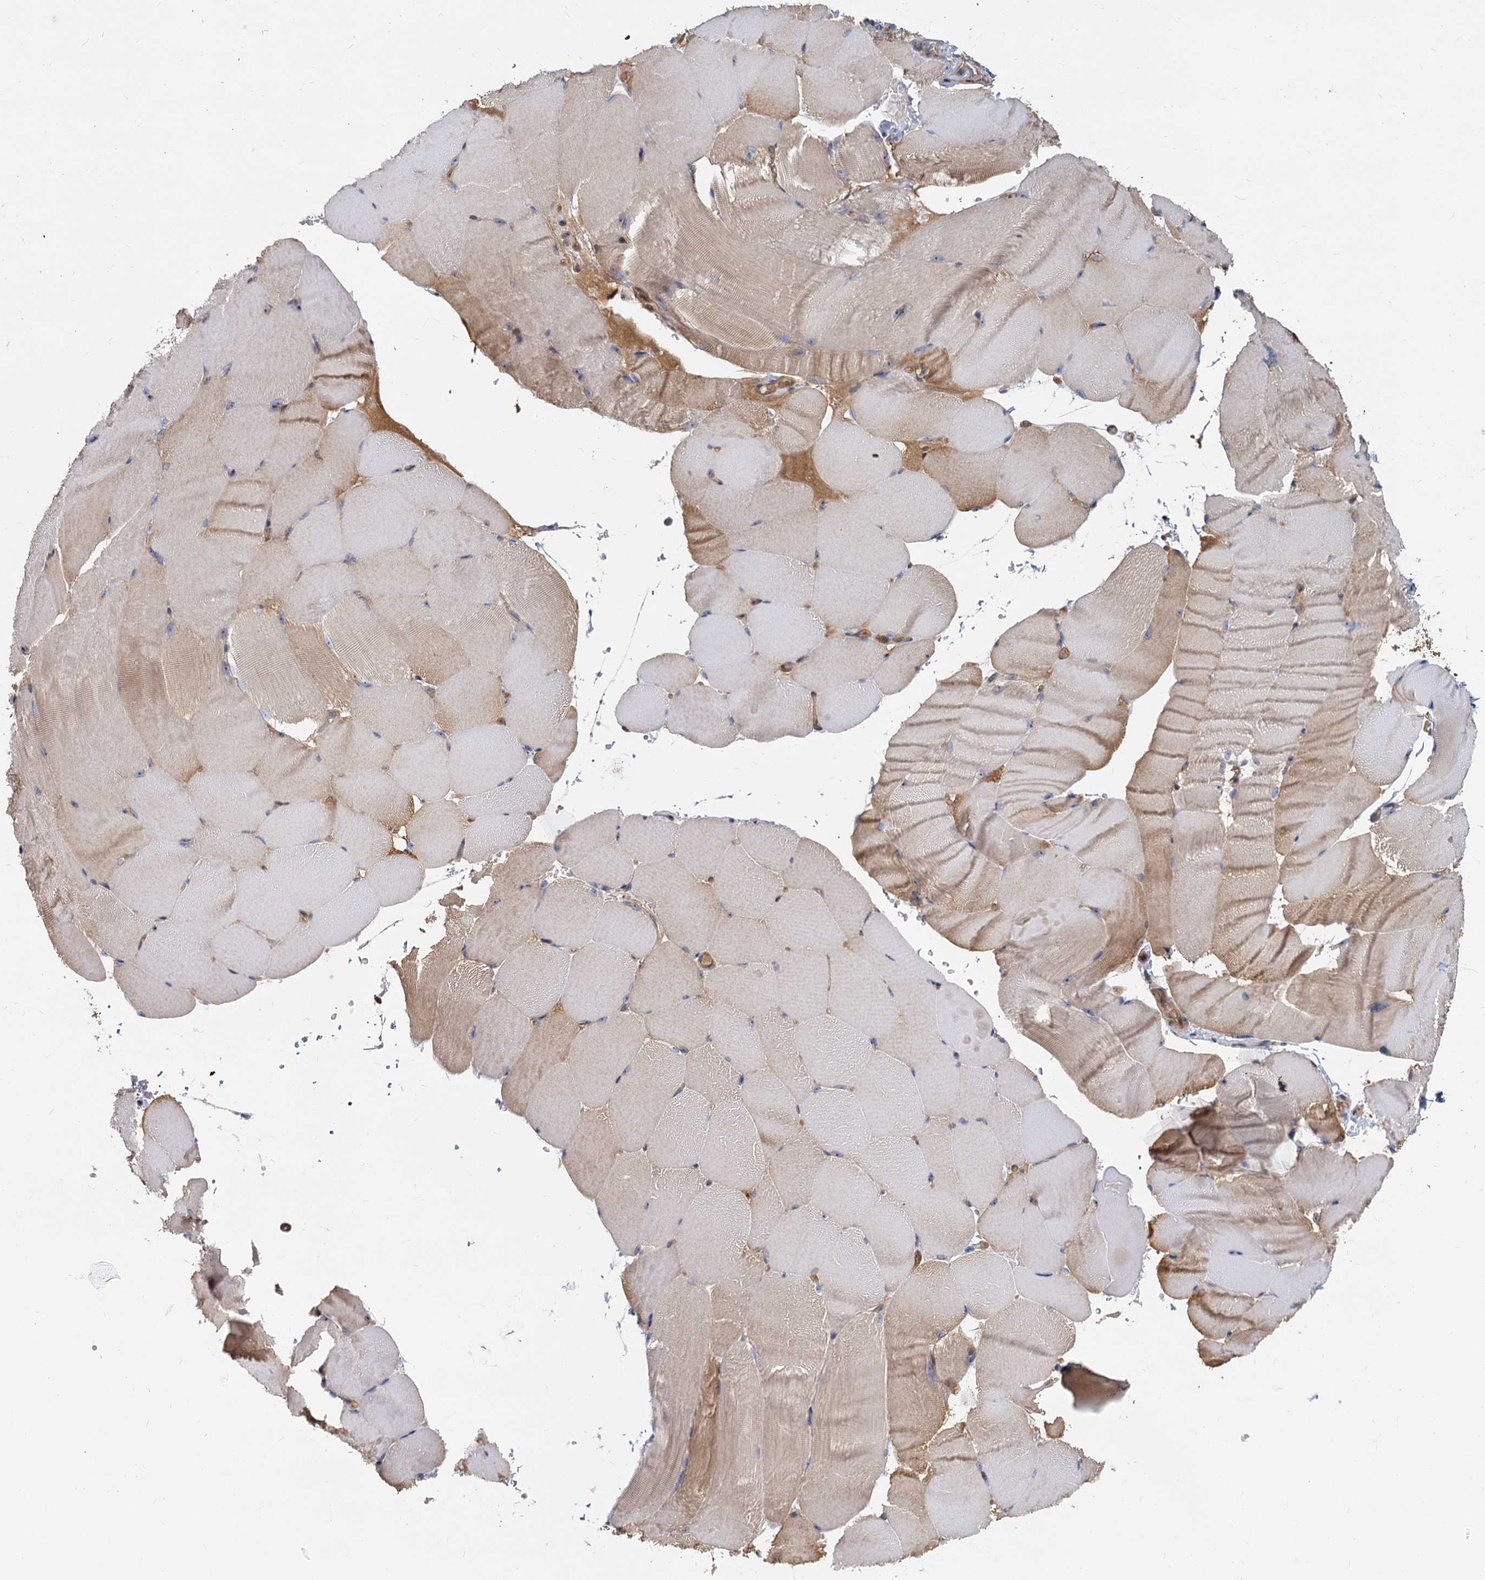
{"staining": {"intensity": "weak", "quantity": "25%-75%", "location": "cytoplasmic/membranous"}, "tissue": "skeletal muscle", "cell_type": "Myocytes", "image_type": "normal", "snomed": [{"axis": "morphology", "description": "Normal tissue, NOS"}, {"axis": "topography", "description": "Skeletal muscle"}, {"axis": "topography", "description": "Parathyroid gland"}], "caption": "Brown immunohistochemical staining in unremarkable human skeletal muscle demonstrates weak cytoplasmic/membranous positivity in about 25%-75% of myocytes.", "gene": "SNX15", "patient": {"sex": "female", "age": 37}}